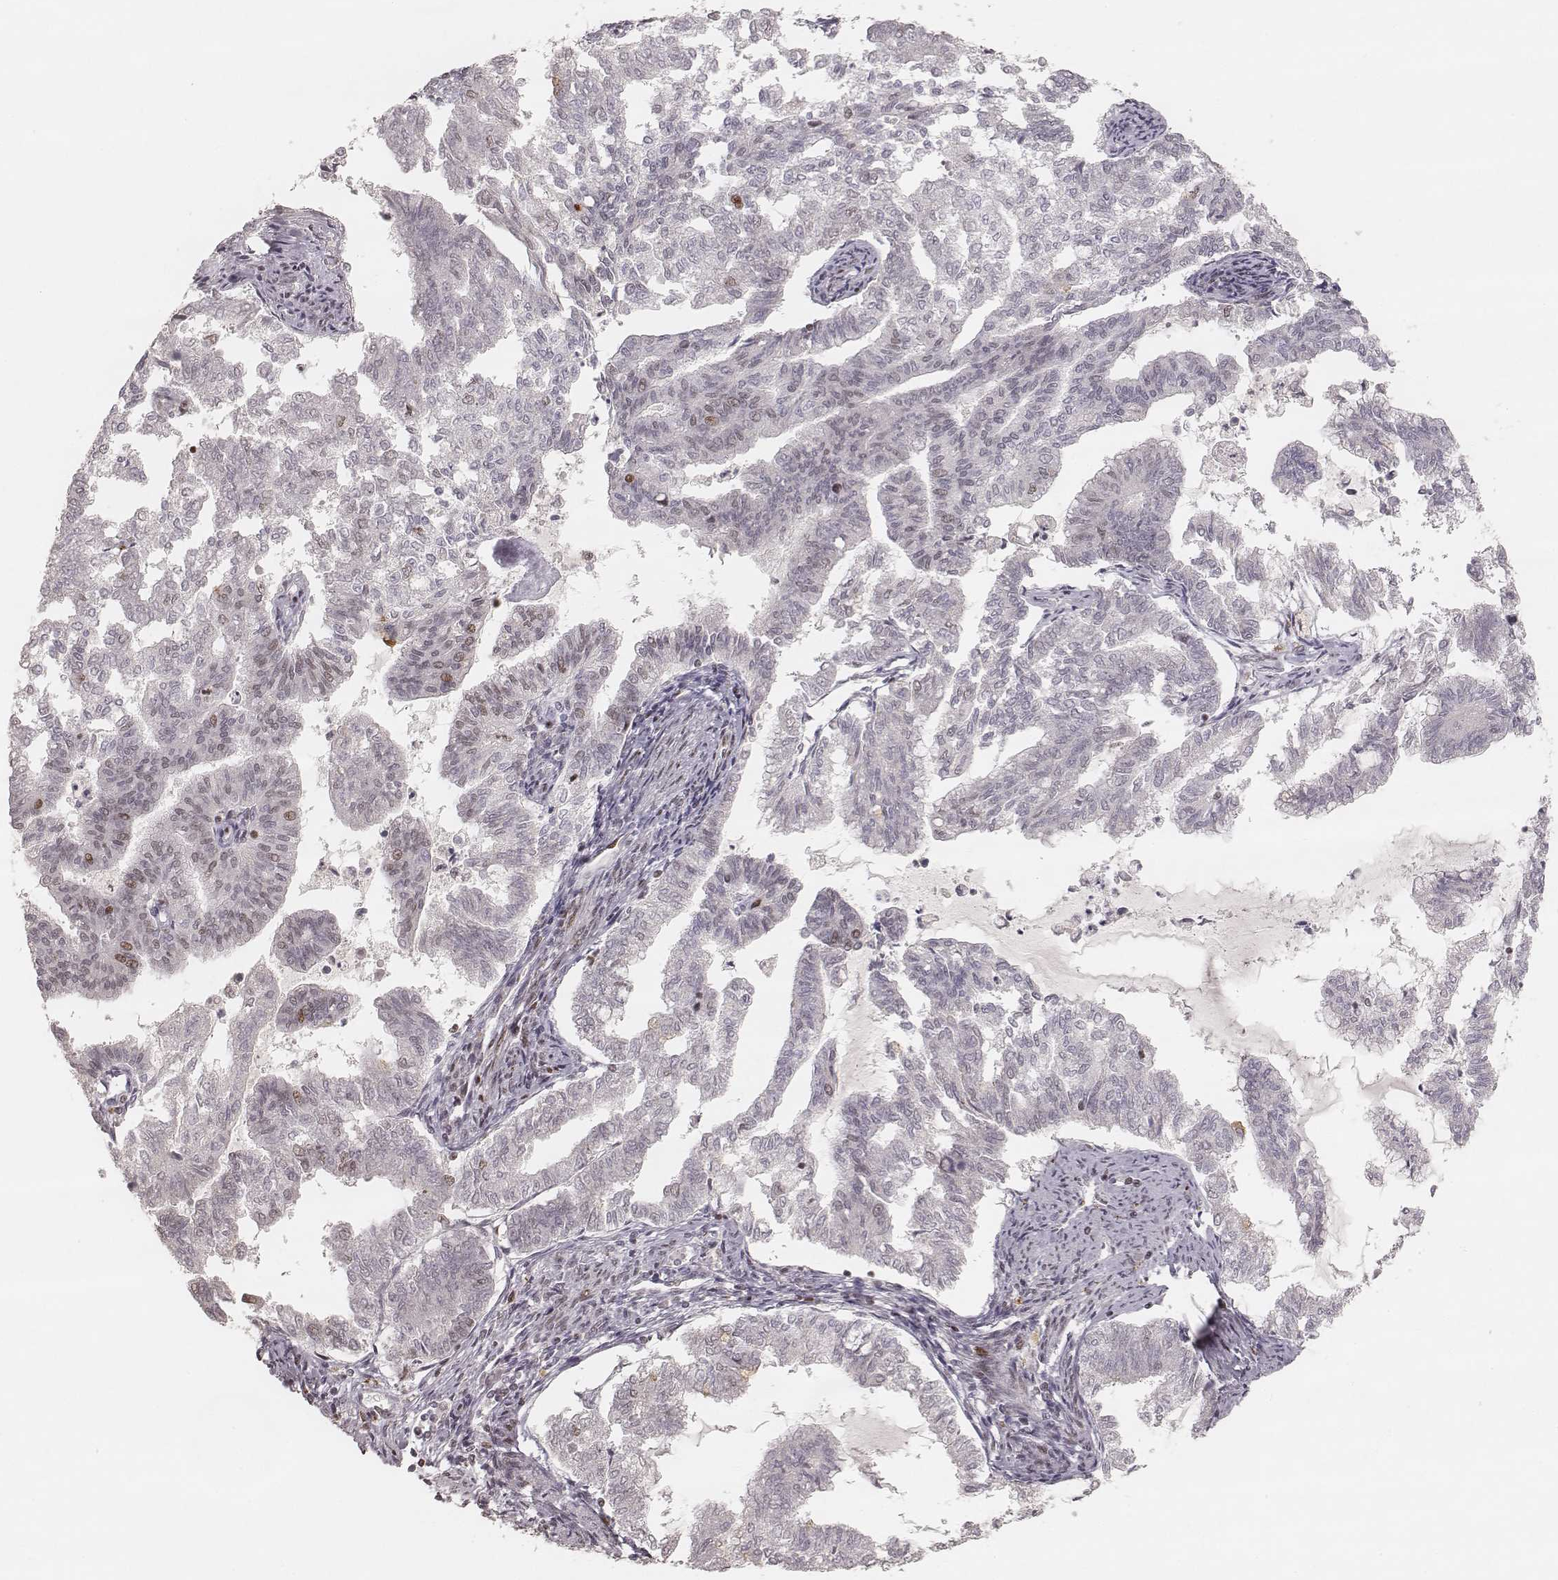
{"staining": {"intensity": "moderate", "quantity": "<25%", "location": "nuclear"}, "tissue": "endometrial cancer", "cell_type": "Tumor cells", "image_type": "cancer", "snomed": [{"axis": "morphology", "description": "Adenocarcinoma, NOS"}, {"axis": "topography", "description": "Endometrium"}], "caption": "Protein expression analysis of human endometrial cancer reveals moderate nuclear staining in approximately <25% of tumor cells. (DAB IHC, brown staining for protein, blue staining for nuclei).", "gene": "HNRNPC", "patient": {"sex": "female", "age": 79}}